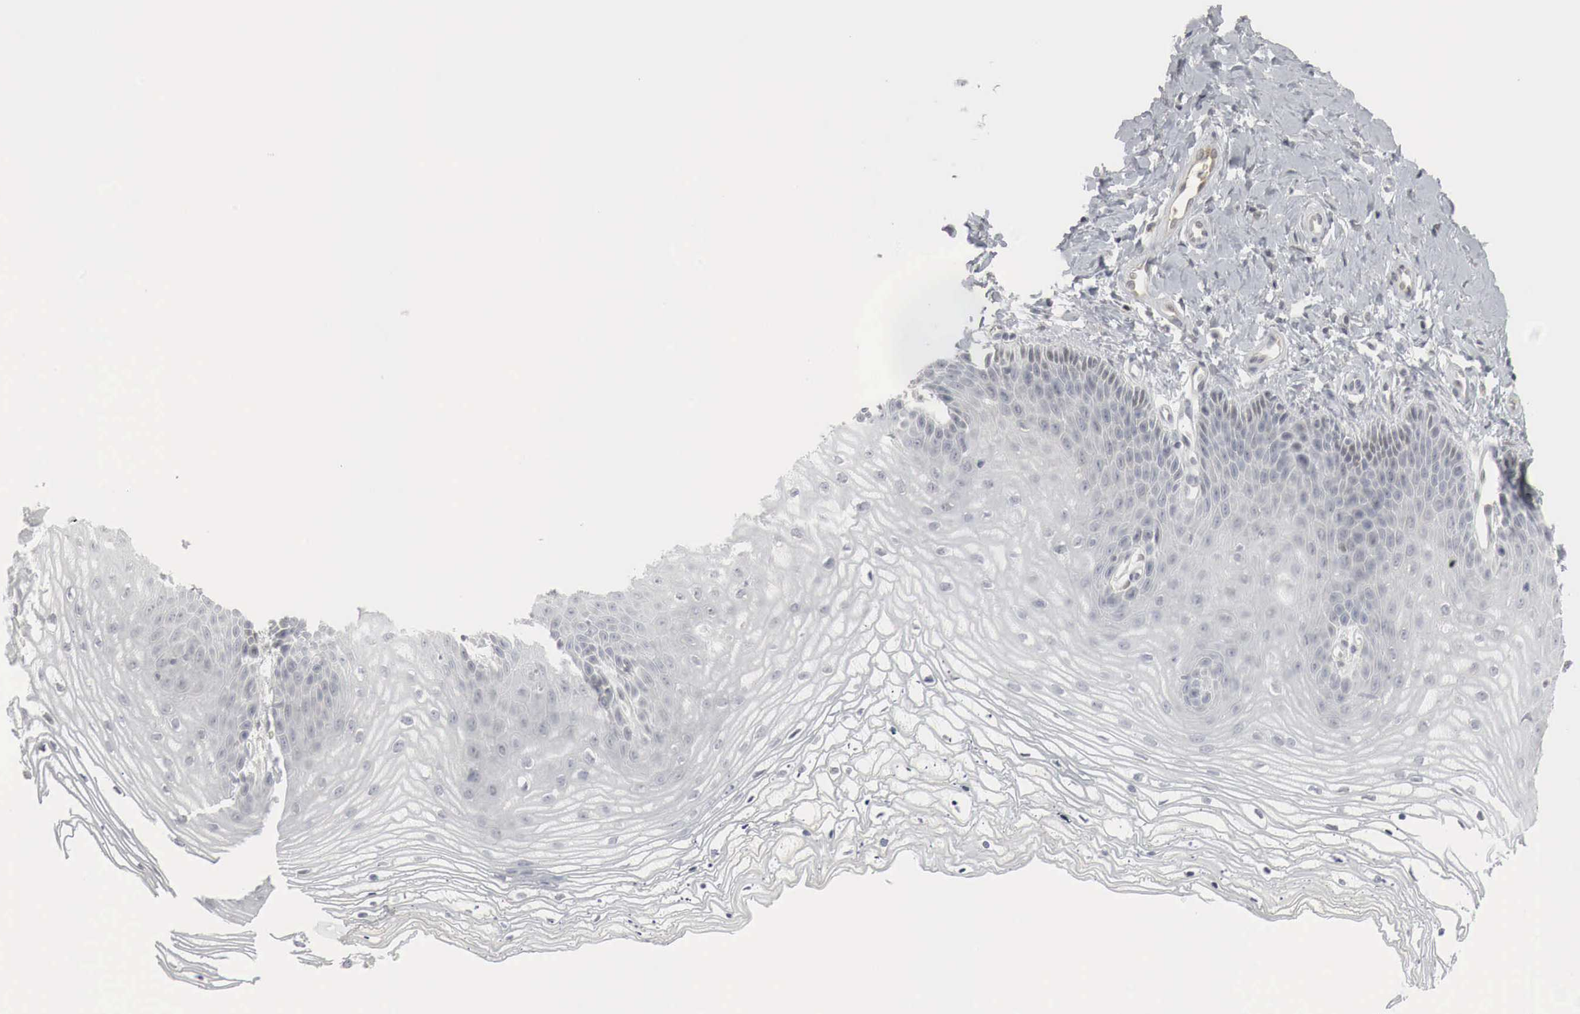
{"staining": {"intensity": "weak", "quantity": "<25%", "location": "nuclear"}, "tissue": "vagina", "cell_type": "Squamous epithelial cells", "image_type": "normal", "snomed": [{"axis": "morphology", "description": "Normal tissue, NOS"}, {"axis": "topography", "description": "Vagina"}], "caption": "Squamous epithelial cells are negative for protein expression in unremarkable human vagina. The staining was performed using DAB (3,3'-diaminobenzidine) to visualize the protein expression in brown, while the nuclei were stained in blue with hematoxylin (Magnification: 20x).", "gene": "MYC", "patient": {"sex": "female", "age": 68}}